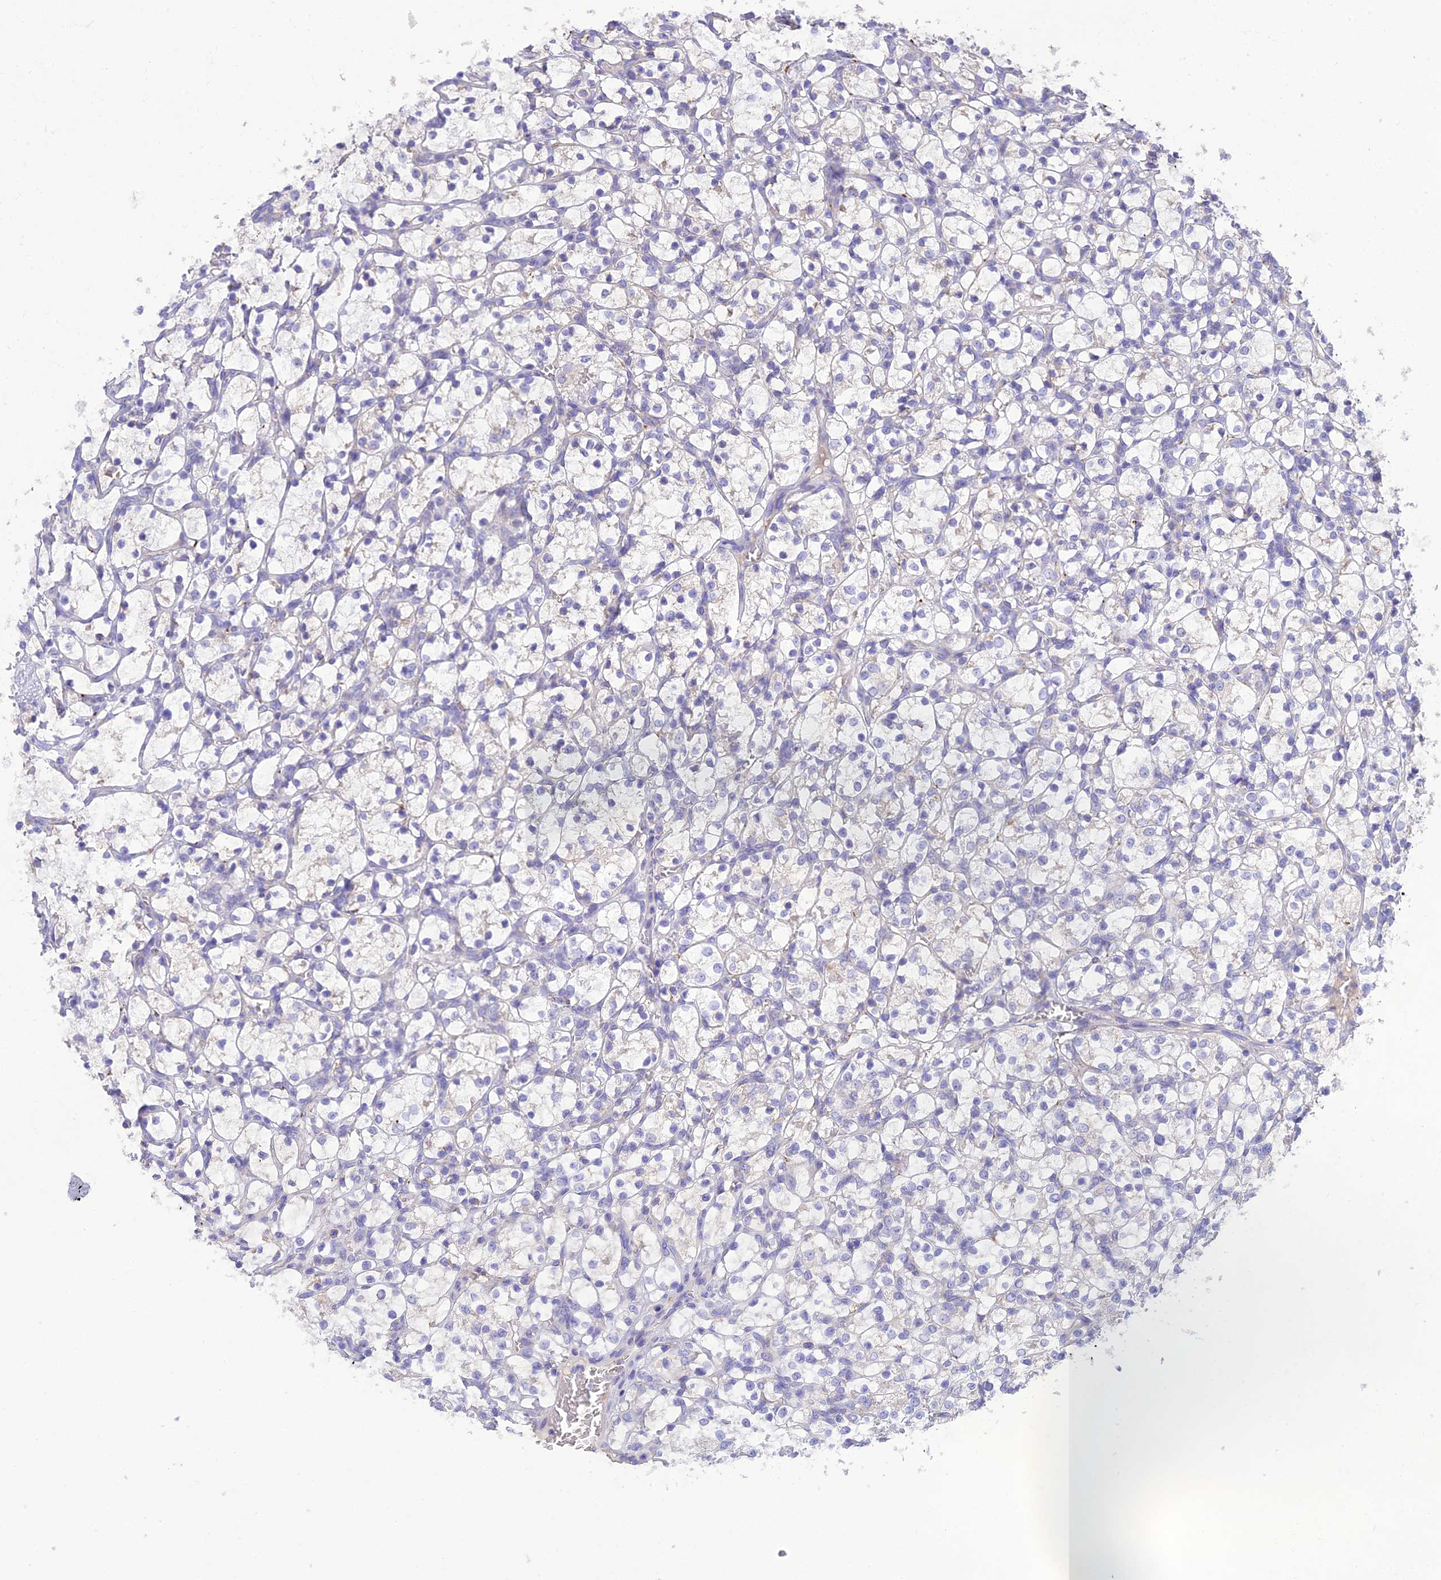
{"staining": {"intensity": "negative", "quantity": "none", "location": "none"}, "tissue": "renal cancer", "cell_type": "Tumor cells", "image_type": "cancer", "snomed": [{"axis": "morphology", "description": "Adenocarcinoma, NOS"}, {"axis": "topography", "description": "Kidney"}], "caption": "Immunohistochemical staining of renal adenocarcinoma displays no significant staining in tumor cells.", "gene": "HSD17B2", "patient": {"sex": "female", "age": 69}}